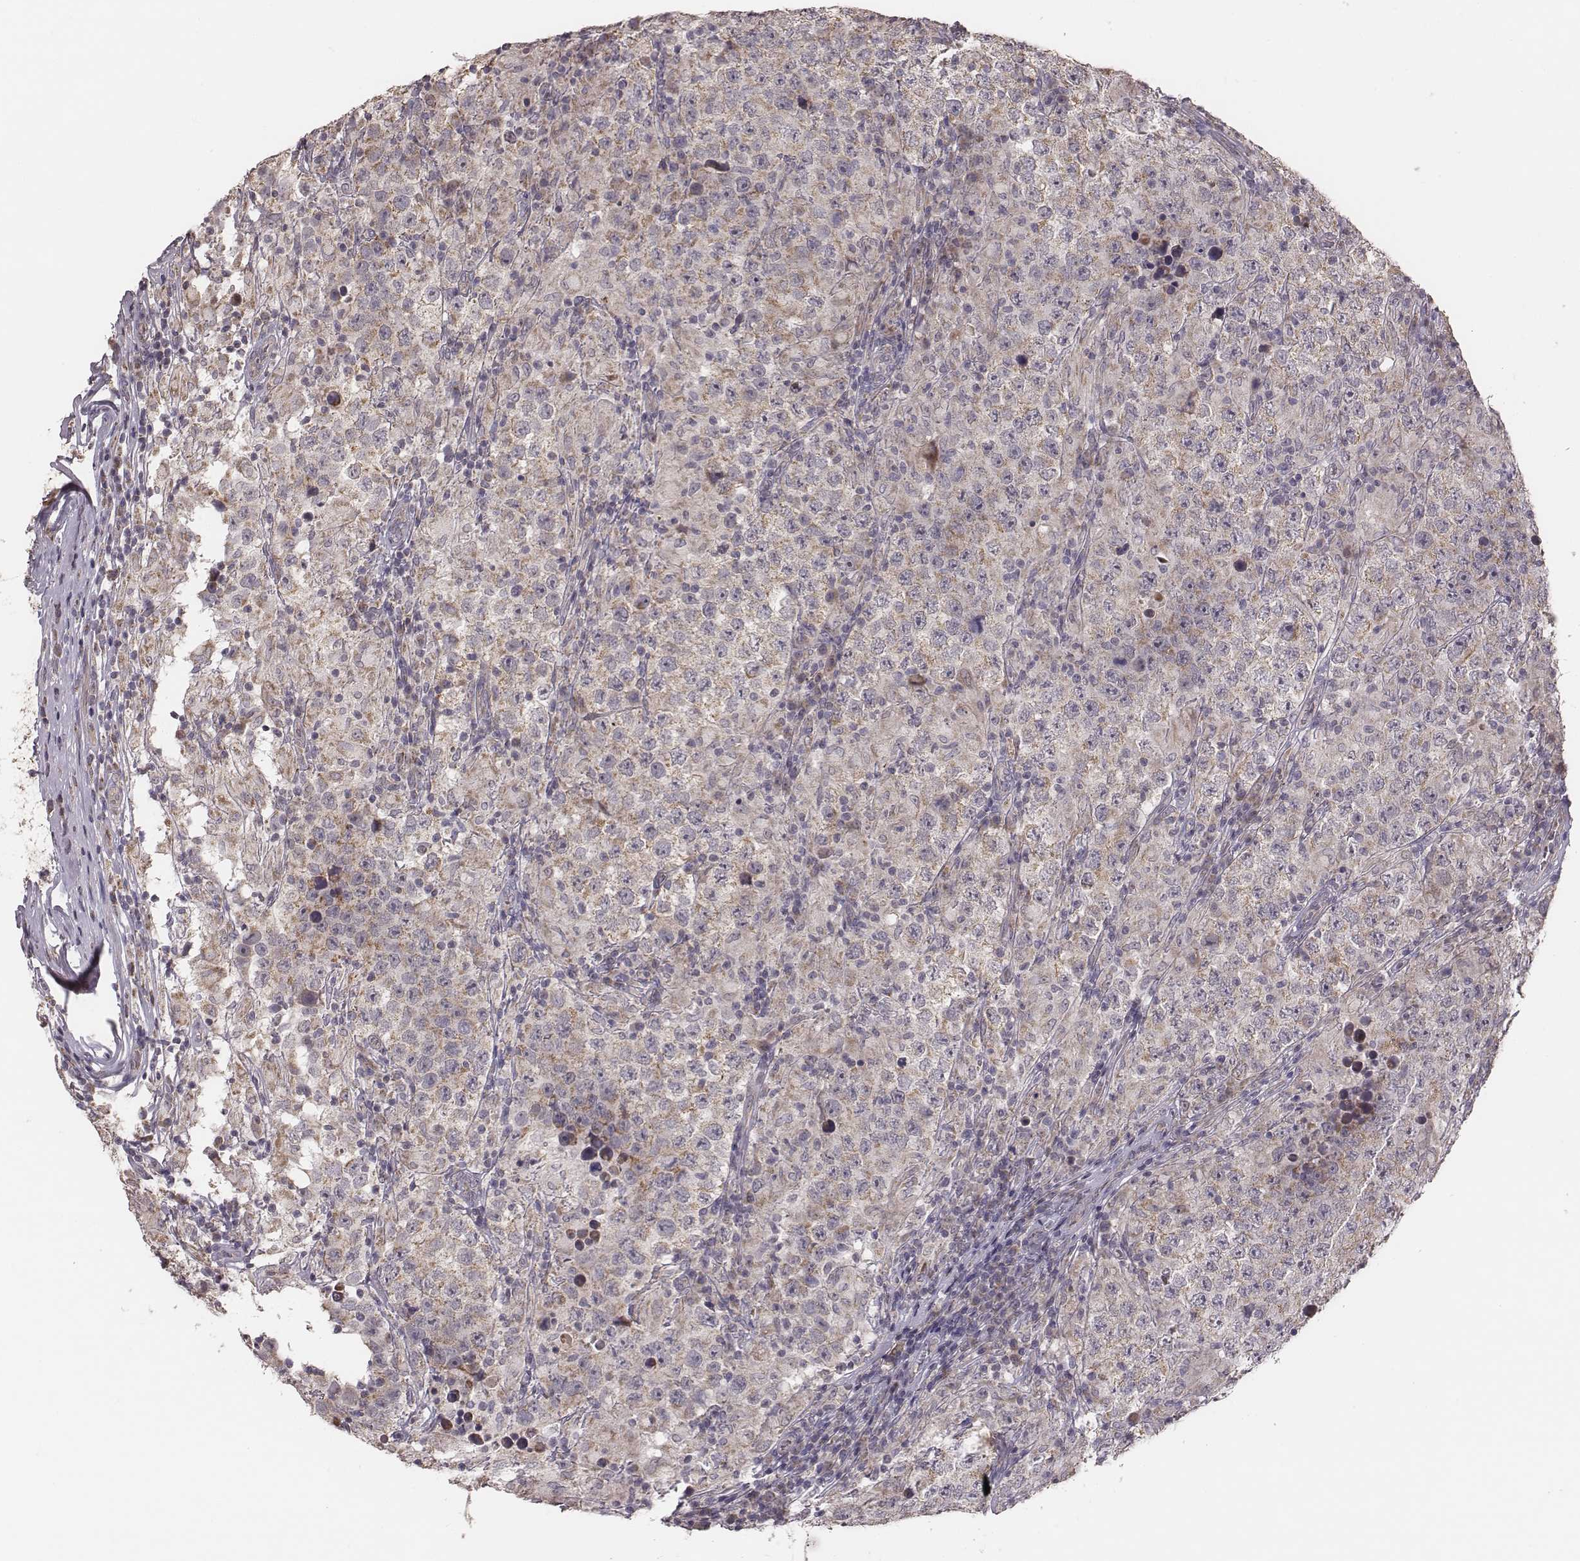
{"staining": {"intensity": "negative", "quantity": "none", "location": "none"}, "tissue": "testis cancer", "cell_type": "Tumor cells", "image_type": "cancer", "snomed": [{"axis": "morphology", "description": "Seminoma, NOS"}, {"axis": "morphology", "description": "Carcinoma, Embryonal, NOS"}, {"axis": "topography", "description": "Testis"}], "caption": "Histopathology image shows no significant protein staining in tumor cells of testis seminoma. The staining is performed using DAB (3,3'-diaminobenzidine) brown chromogen with nuclei counter-stained in using hematoxylin.", "gene": "HAVCR1", "patient": {"sex": "male", "age": 41}}